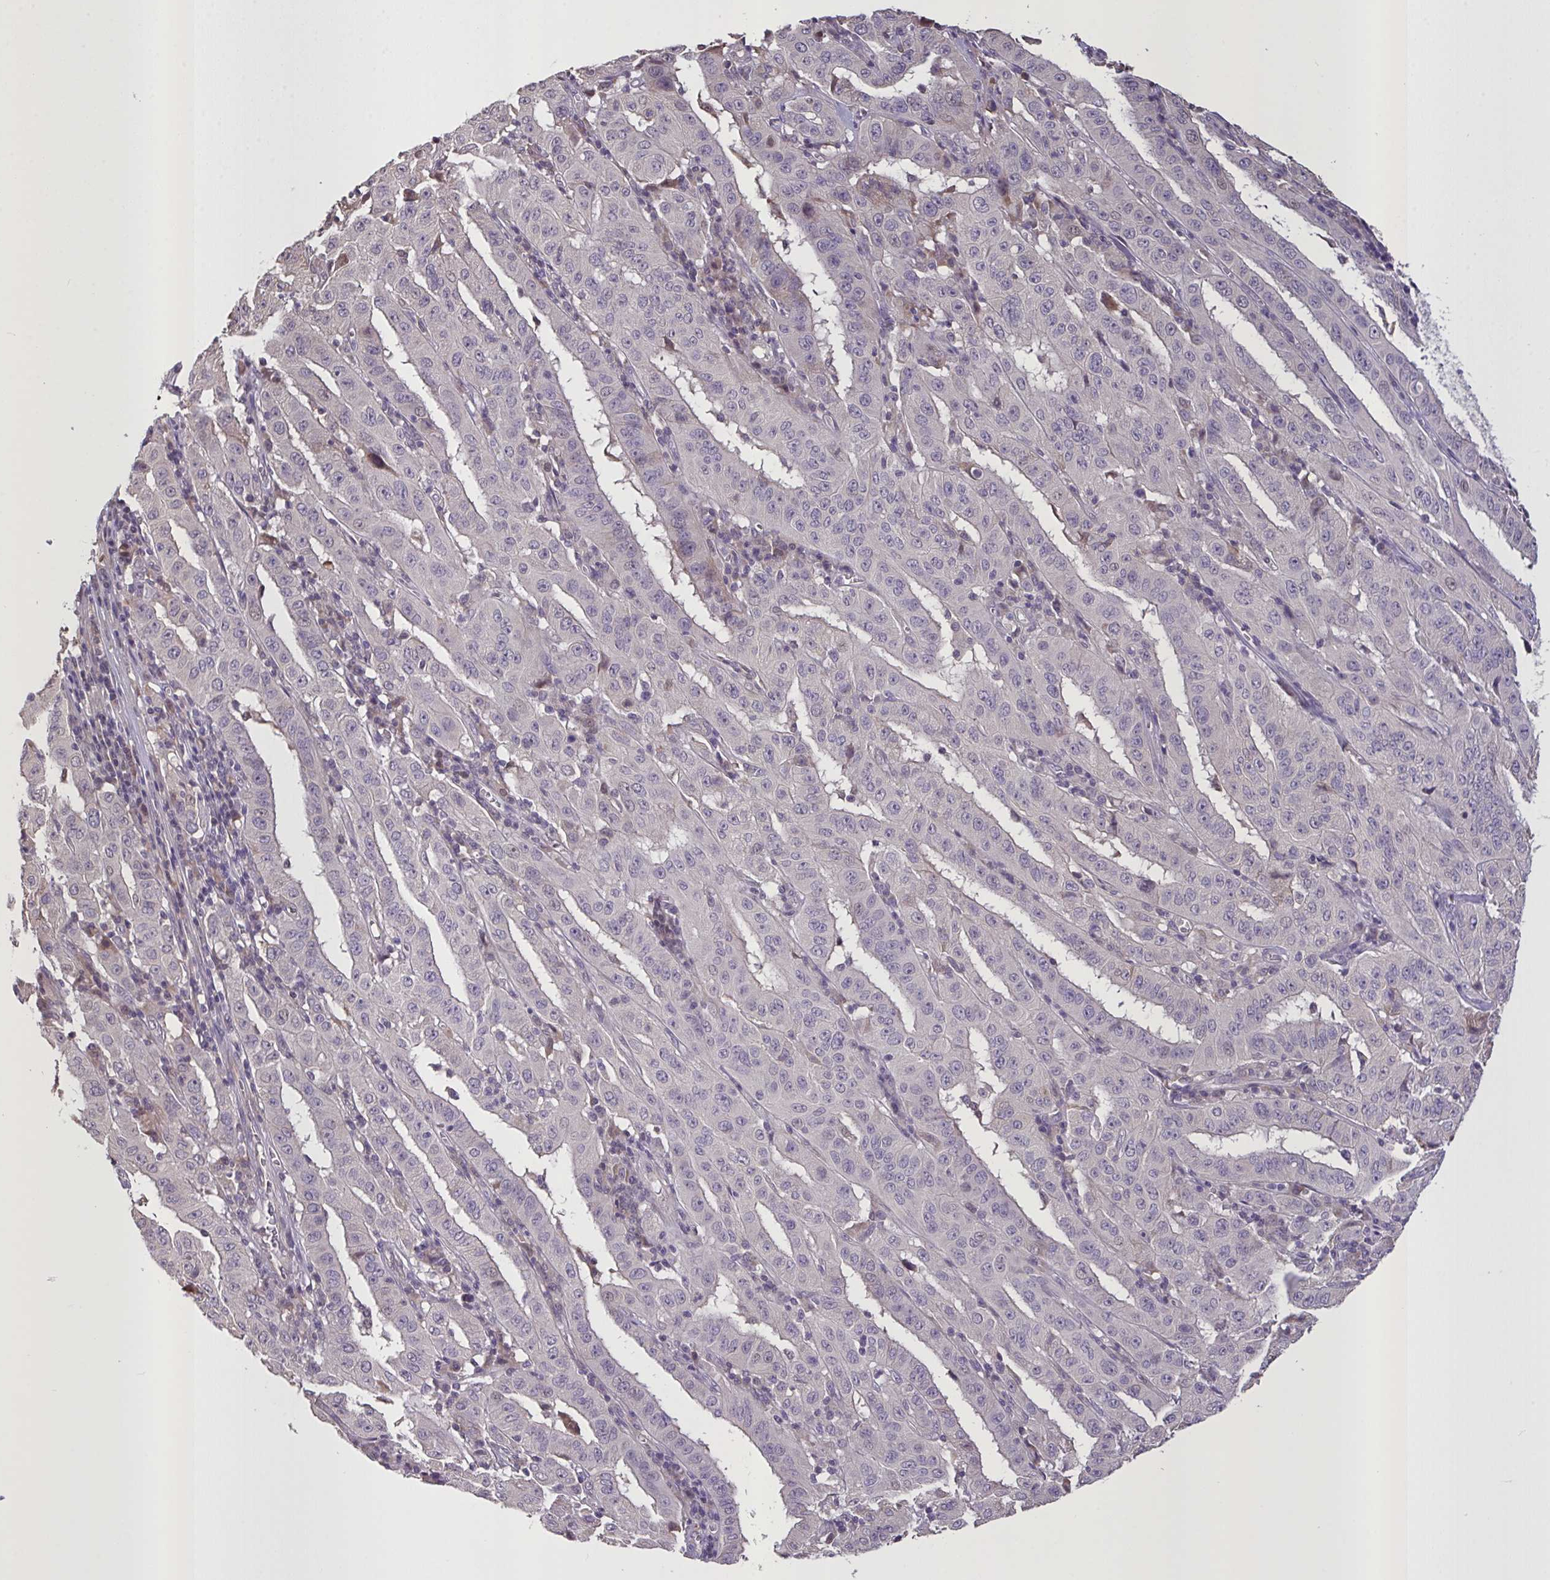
{"staining": {"intensity": "negative", "quantity": "none", "location": "none"}, "tissue": "pancreatic cancer", "cell_type": "Tumor cells", "image_type": "cancer", "snomed": [{"axis": "morphology", "description": "Adenocarcinoma, NOS"}, {"axis": "topography", "description": "Pancreas"}], "caption": "DAB (3,3'-diaminobenzidine) immunohistochemical staining of human pancreatic cancer shows no significant positivity in tumor cells.", "gene": "MRGPRX2", "patient": {"sex": "male", "age": 63}}